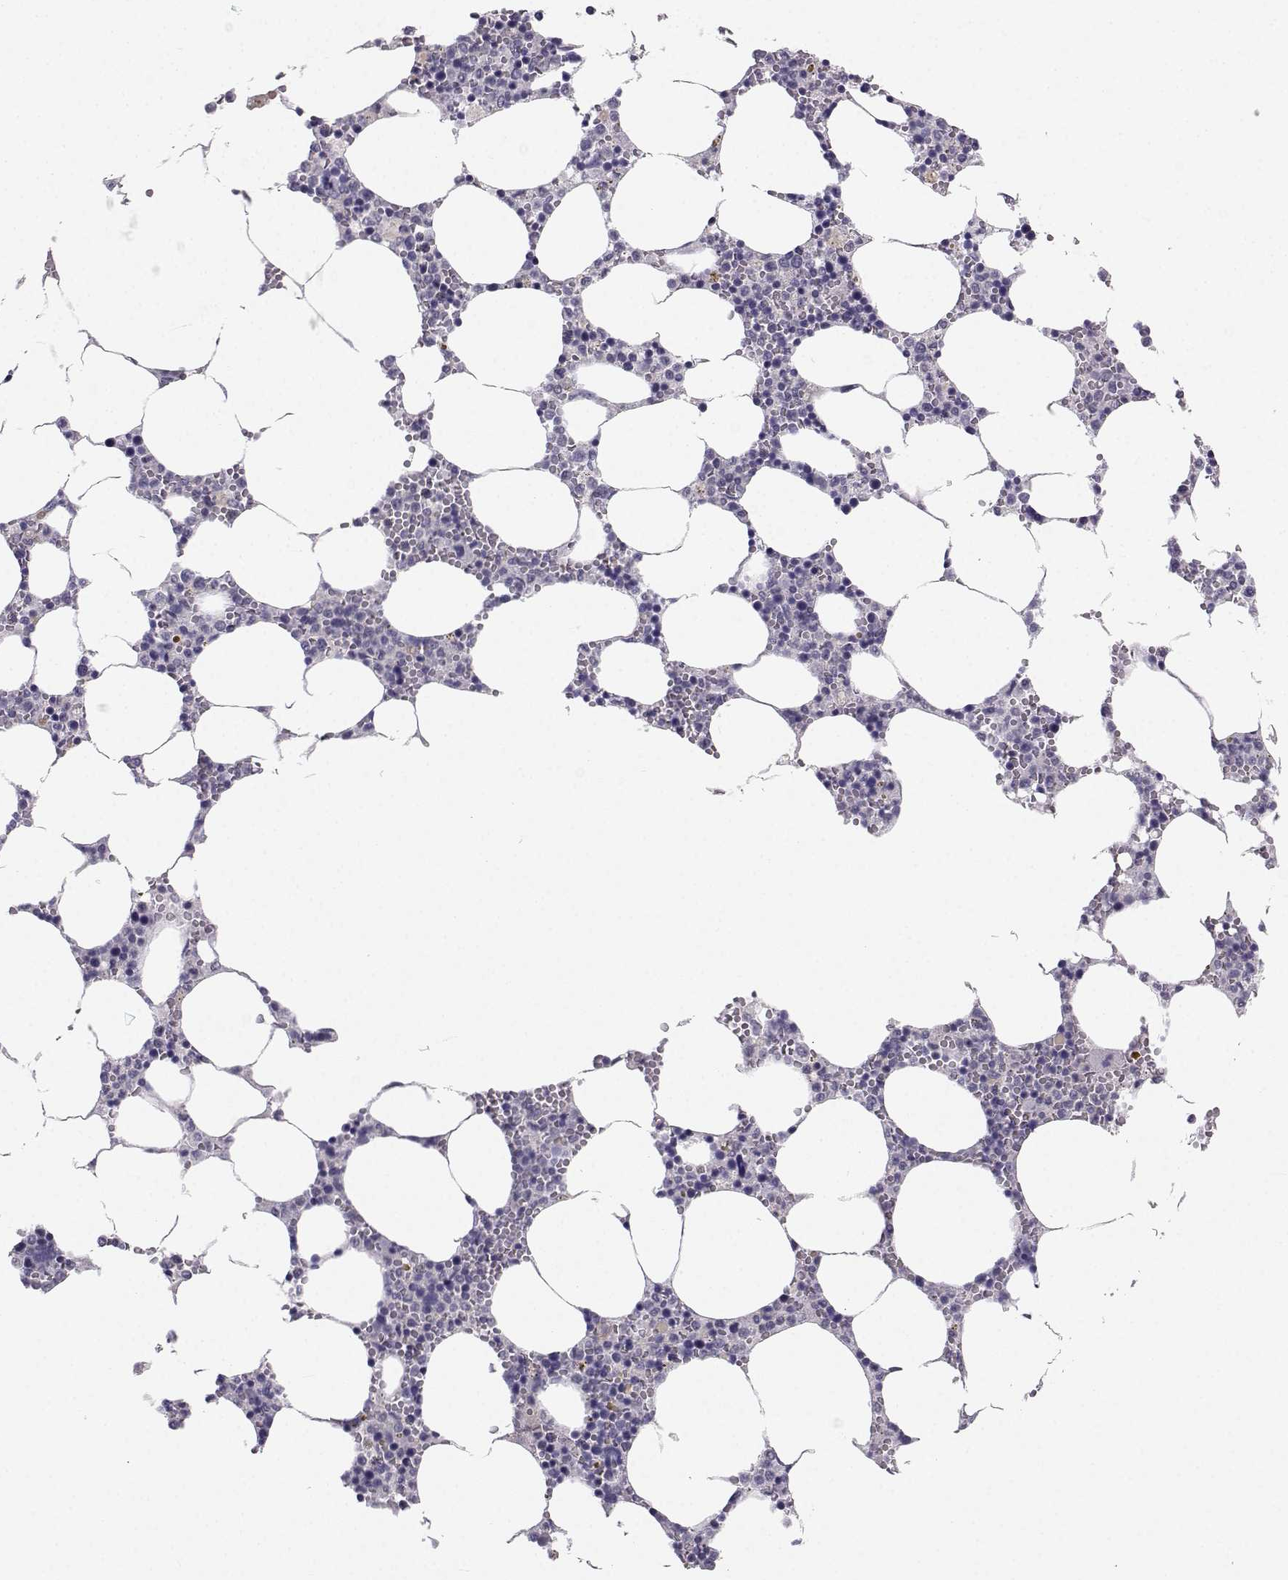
{"staining": {"intensity": "negative", "quantity": "none", "location": "none"}, "tissue": "bone marrow", "cell_type": "Hematopoietic cells", "image_type": "normal", "snomed": [{"axis": "morphology", "description": "Normal tissue, NOS"}, {"axis": "topography", "description": "Bone marrow"}], "caption": "High magnification brightfield microscopy of unremarkable bone marrow stained with DAB (brown) and counterstained with hematoxylin (blue): hematopoietic cells show no significant positivity. (Immunohistochemistry, brightfield microscopy, high magnification).", "gene": "MROH7", "patient": {"sex": "female", "age": 64}}